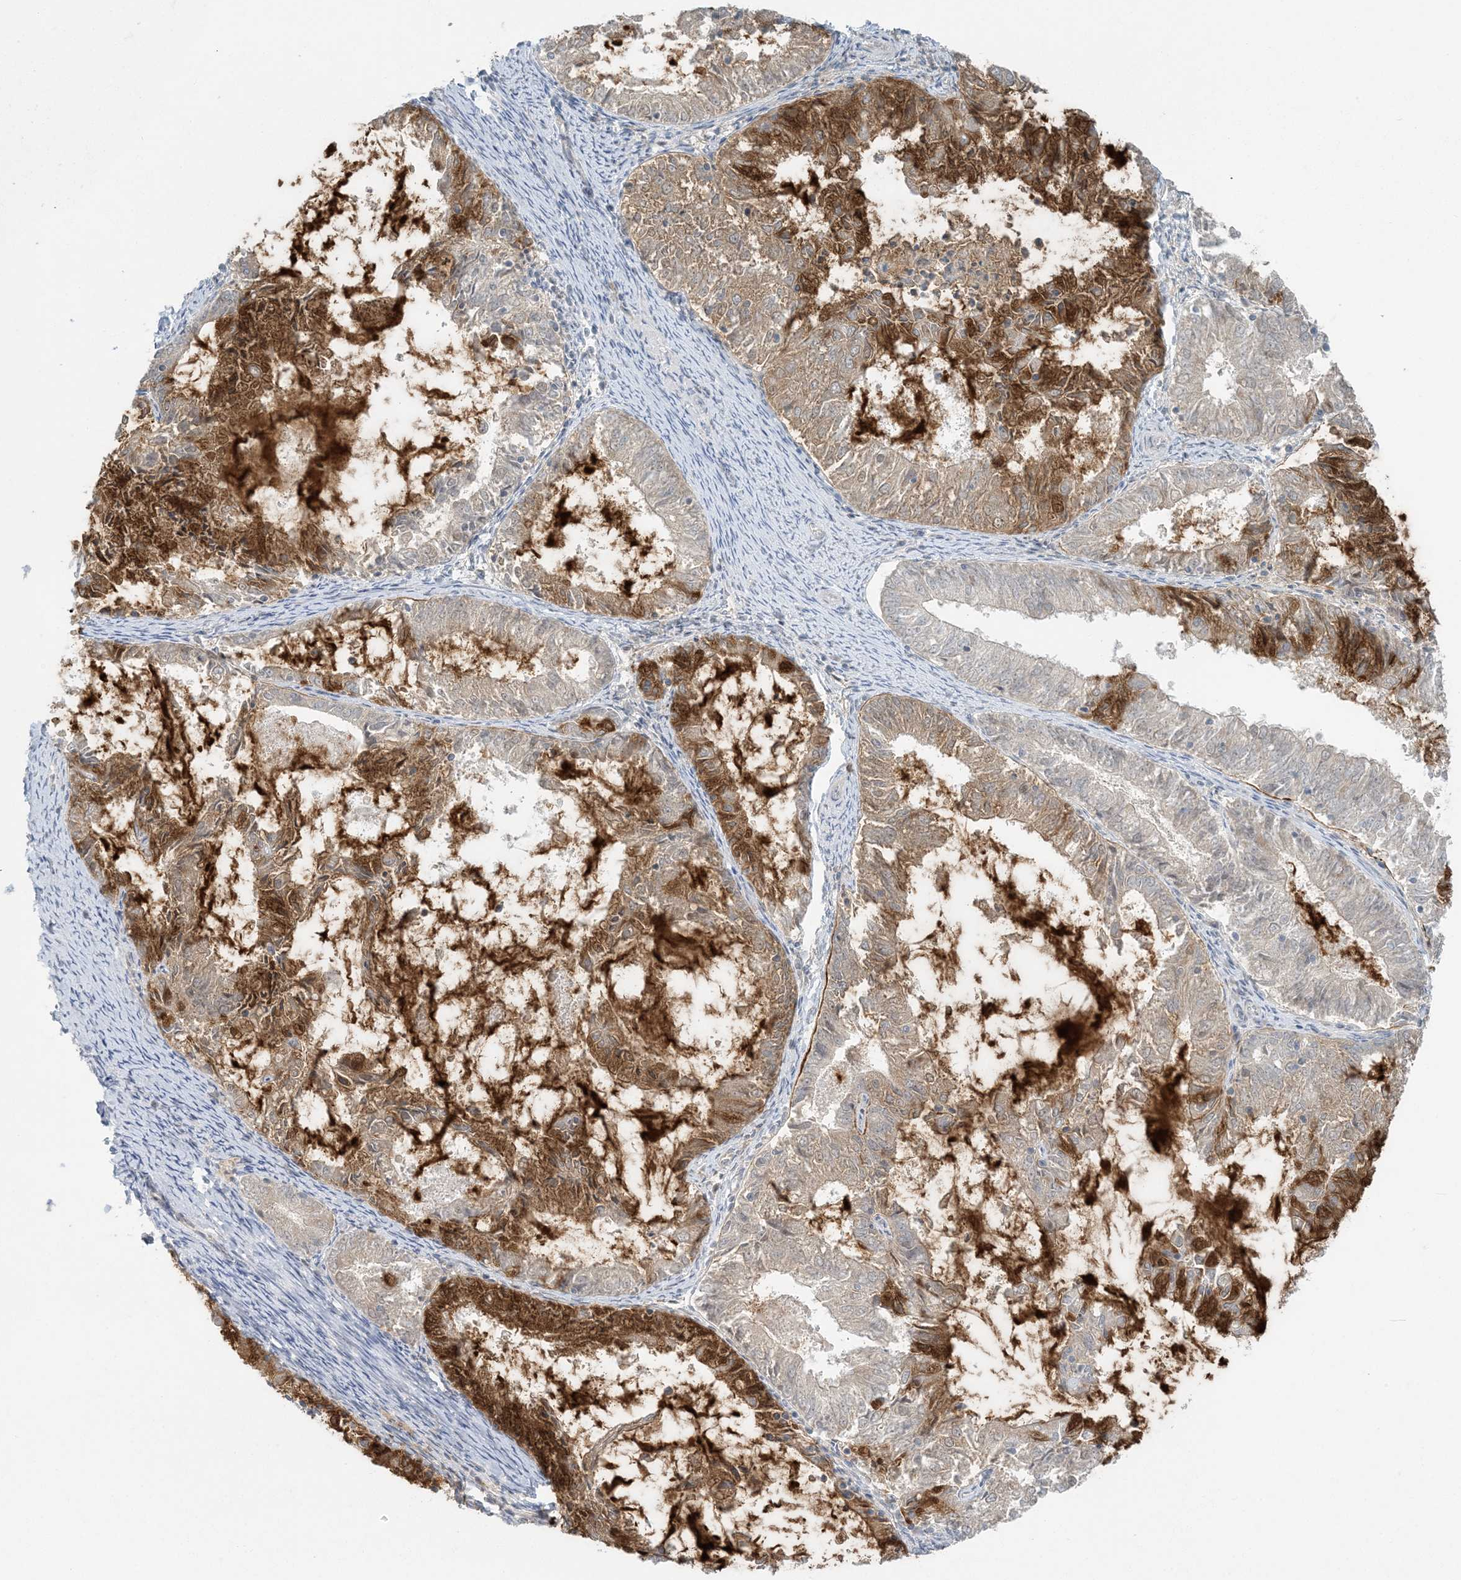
{"staining": {"intensity": "moderate", "quantity": "25%-75%", "location": "cytoplasmic/membranous"}, "tissue": "endometrial cancer", "cell_type": "Tumor cells", "image_type": "cancer", "snomed": [{"axis": "morphology", "description": "Adenocarcinoma, NOS"}, {"axis": "topography", "description": "Endometrium"}], "caption": "A photomicrograph of adenocarcinoma (endometrial) stained for a protein reveals moderate cytoplasmic/membranous brown staining in tumor cells.", "gene": "CTDNEP1", "patient": {"sex": "female", "age": 57}}